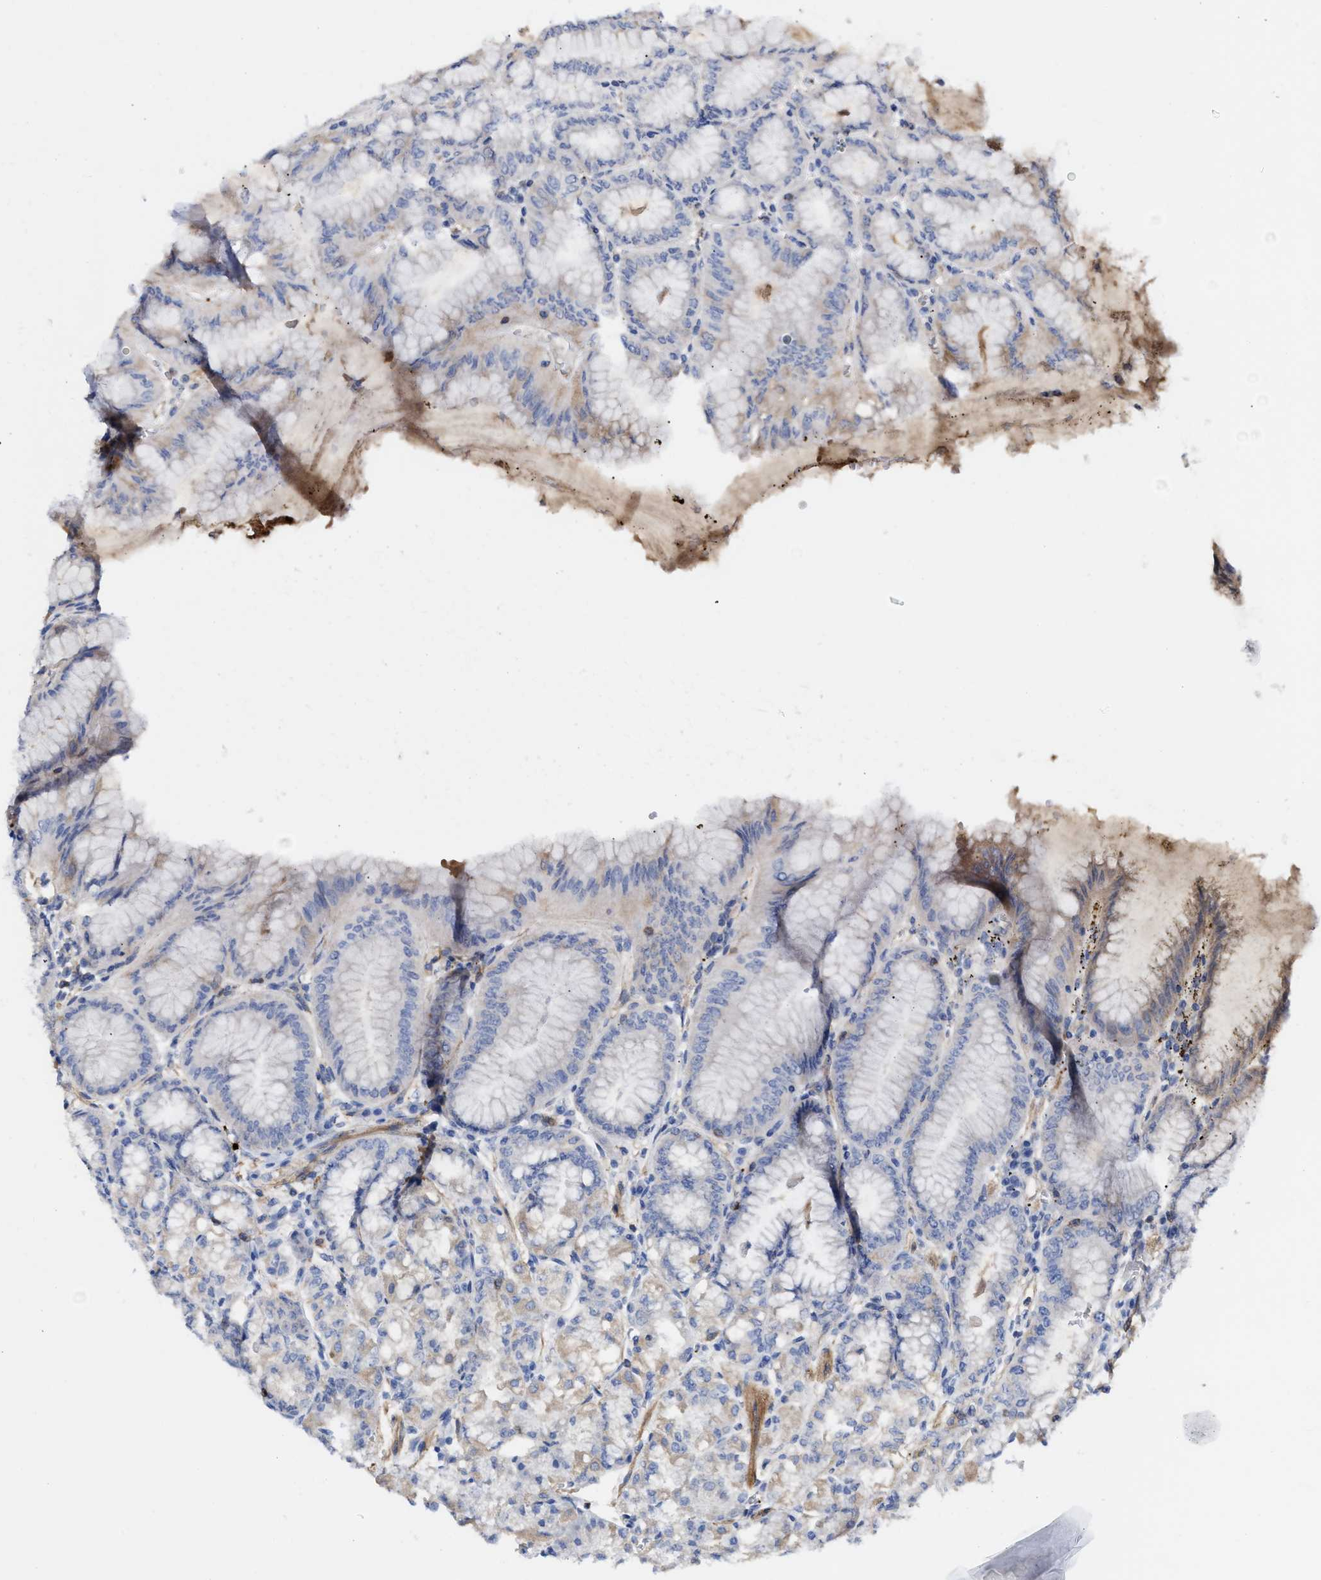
{"staining": {"intensity": "weak", "quantity": "<25%", "location": "cytoplasmic/membranous"}, "tissue": "stomach", "cell_type": "Glandular cells", "image_type": "normal", "snomed": [{"axis": "morphology", "description": "Normal tissue, NOS"}, {"axis": "topography", "description": "Stomach, lower"}], "caption": "DAB (3,3'-diaminobenzidine) immunohistochemical staining of normal human stomach shows no significant positivity in glandular cells.", "gene": "HS3ST5", "patient": {"sex": "male", "age": 71}}